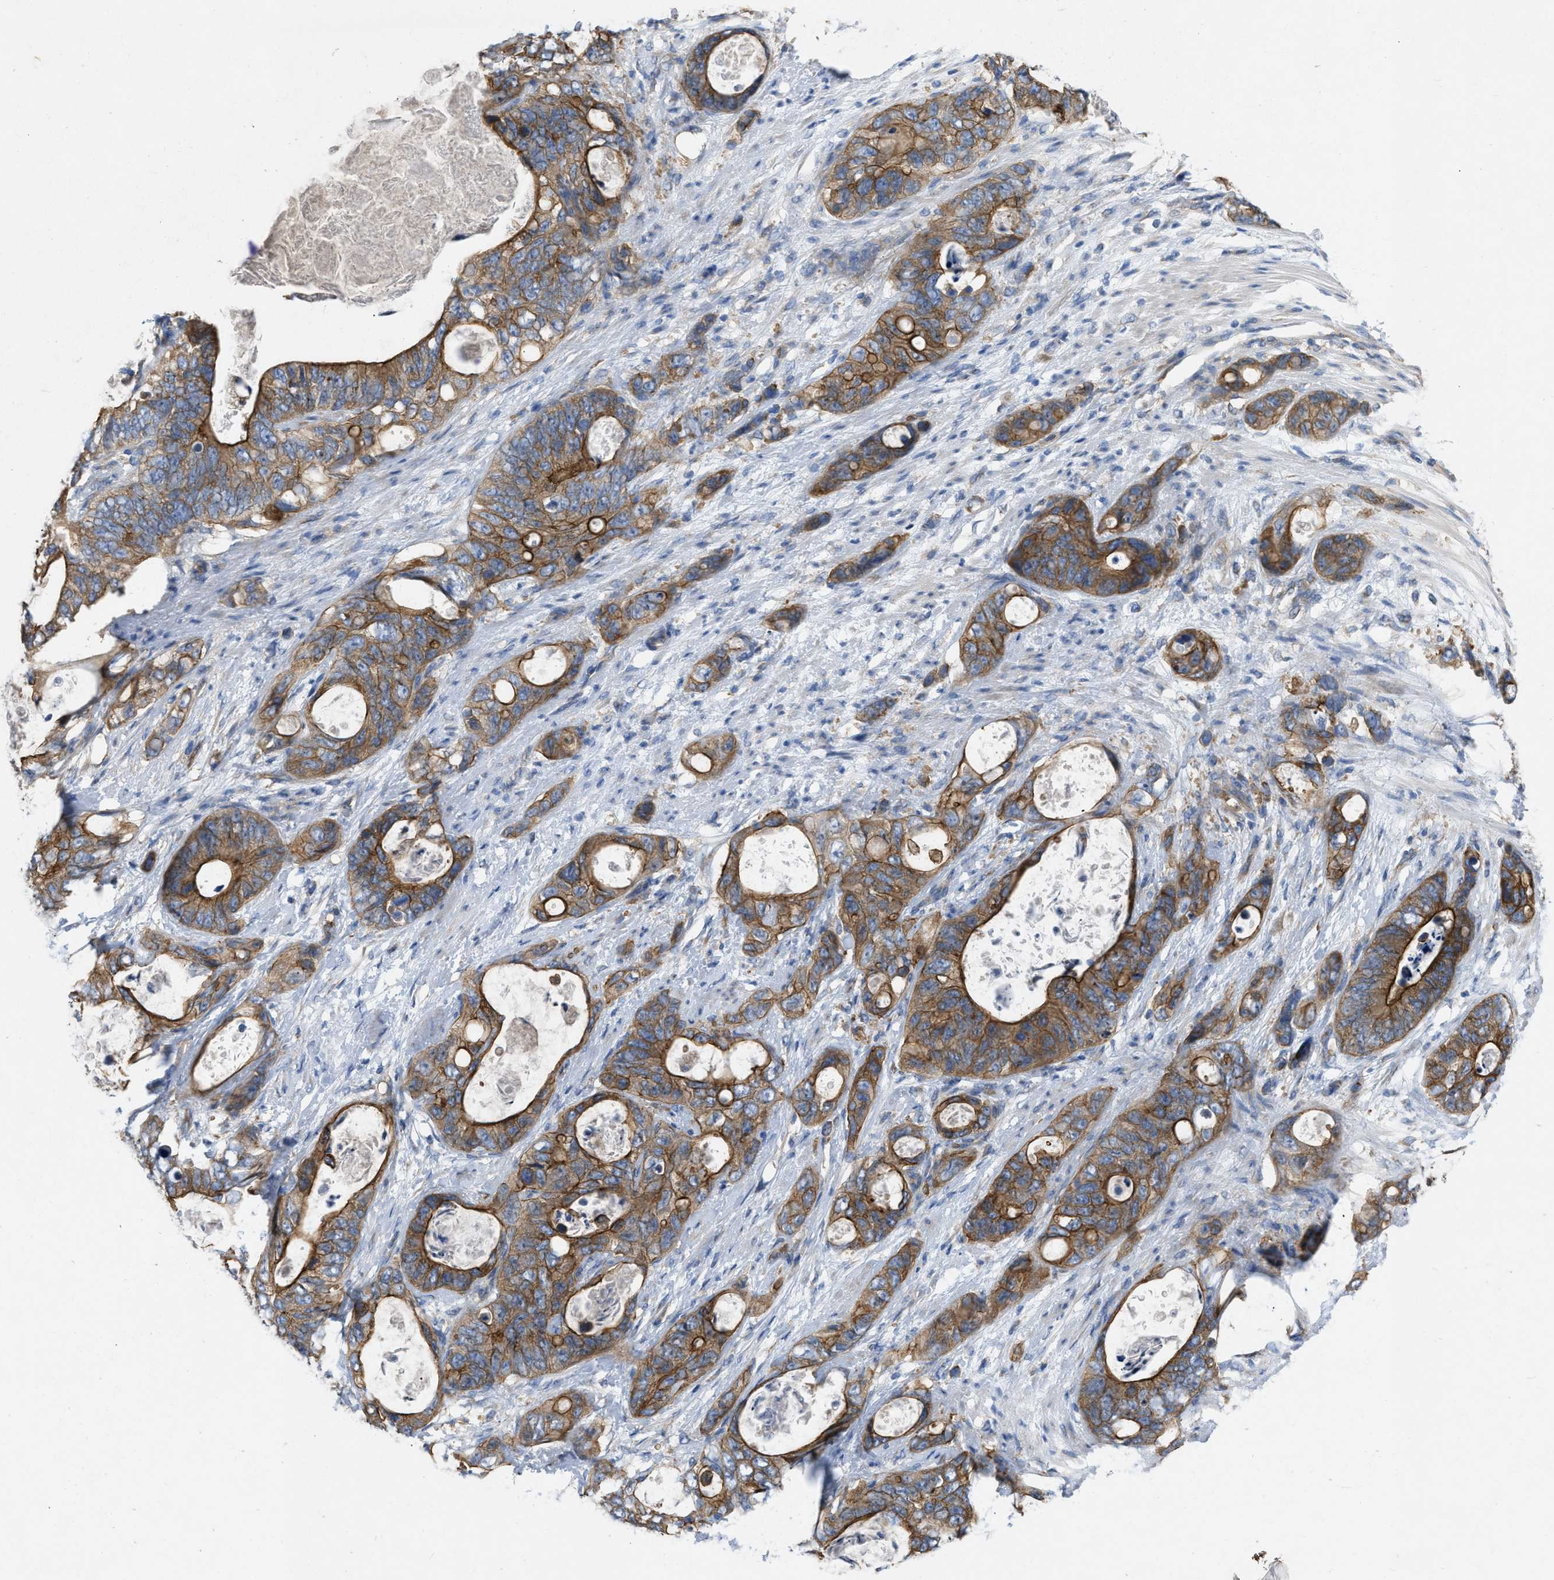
{"staining": {"intensity": "strong", "quantity": ">75%", "location": "cytoplasmic/membranous"}, "tissue": "stomach cancer", "cell_type": "Tumor cells", "image_type": "cancer", "snomed": [{"axis": "morphology", "description": "Normal tissue, NOS"}, {"axis": "morphology", "description": "Adenocarcinoma, NOS"}, {"axis": "topography", "description": "Stomach"}], "caption": "Immunohistochemical staining of stomach cancer reveals high levels of strong cytoplasmic/membranous protein positivity in approximately >75% of tumor cells. (IHC, brightfield microscopy, high magnification).", "gene": "TMEM131", "patient": {"sex": "female", "age": 89}}